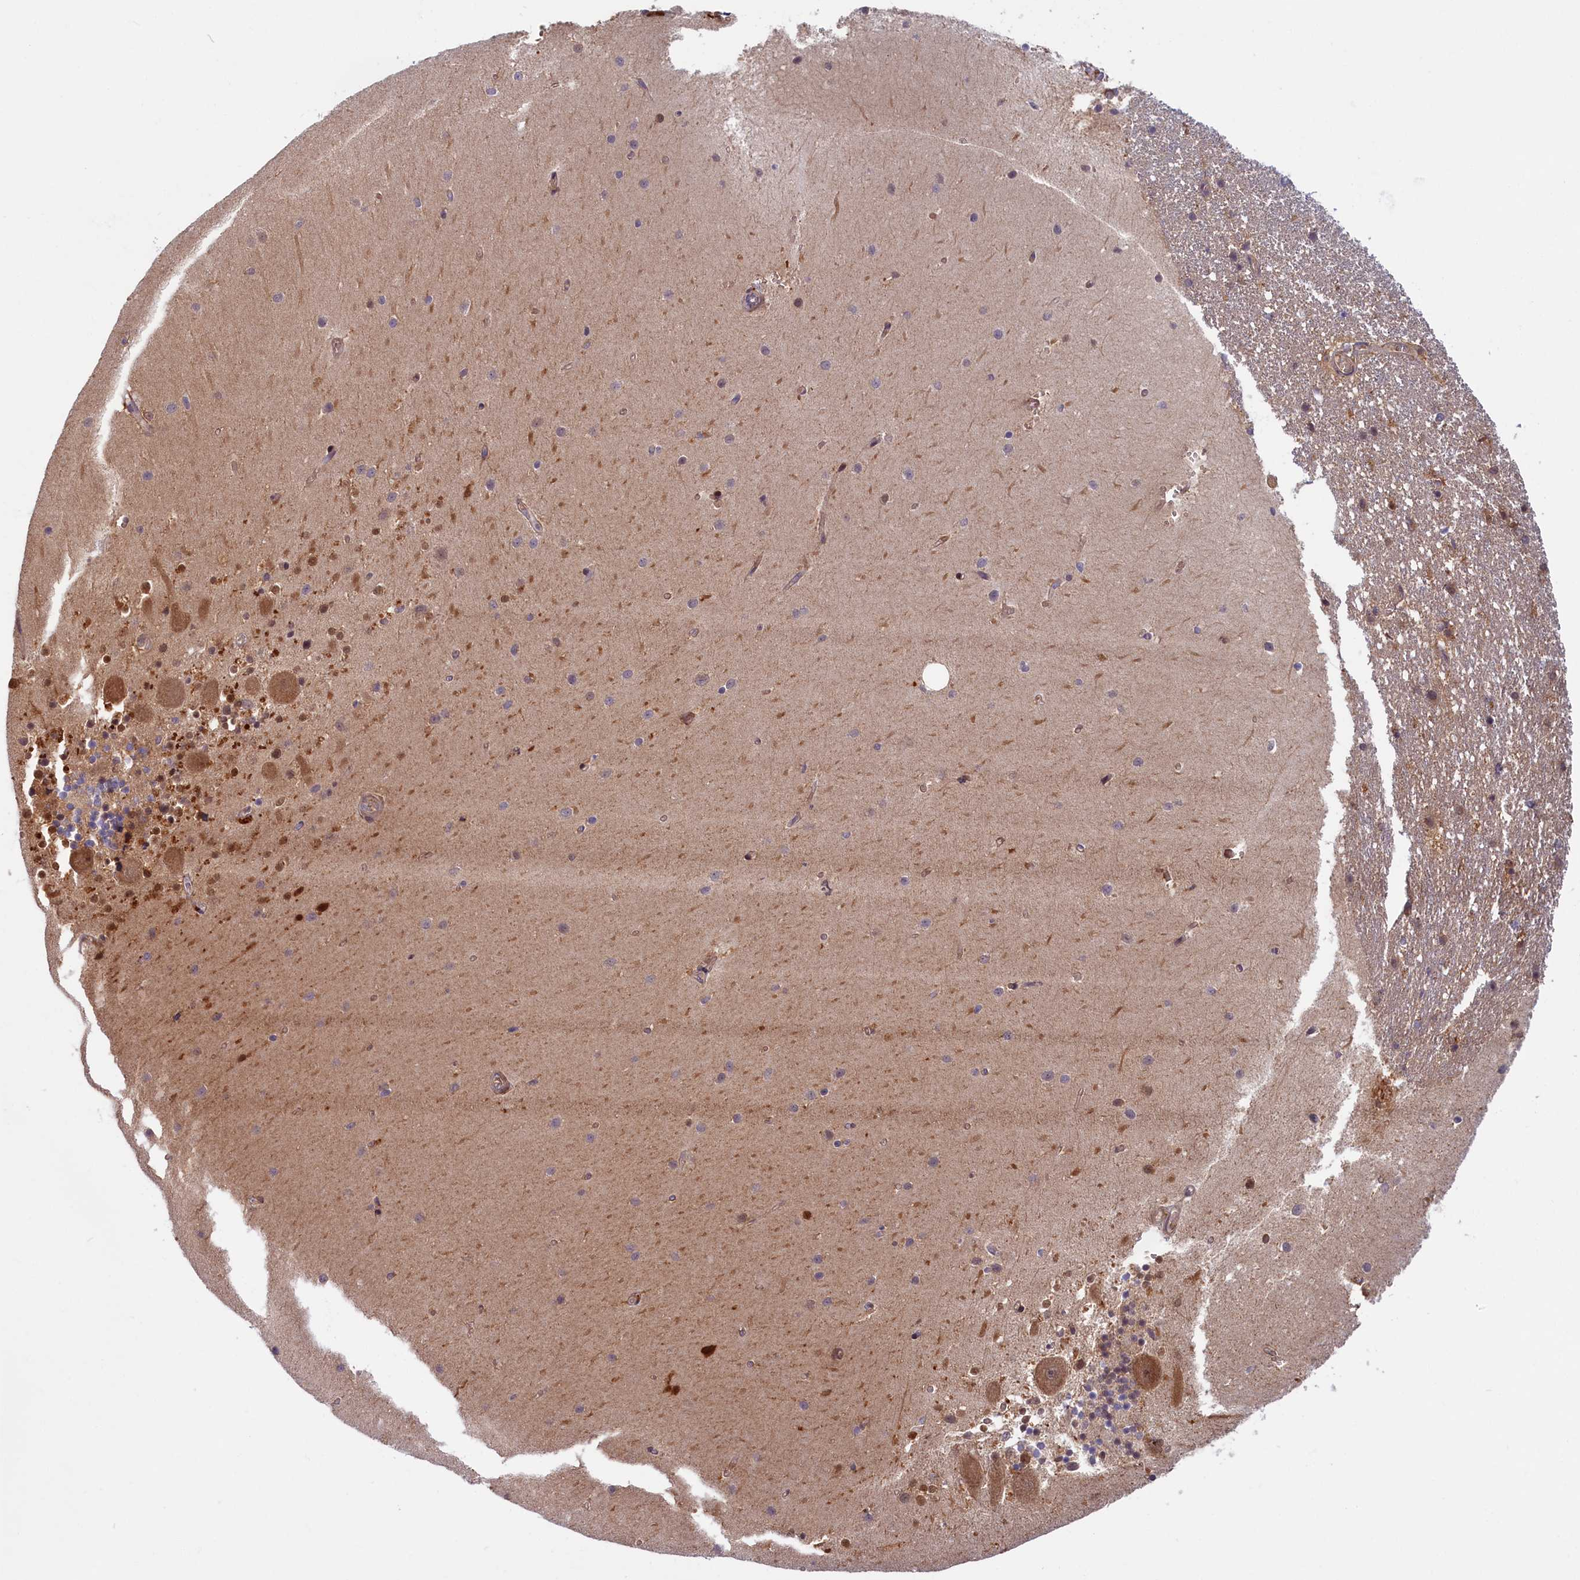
{"staining": {"intensity": "negative", "quantity": "none", "location": "none"}, "tissue": "cerebellum", "cell_type": "Cells in granular layer", "image_type": "normal", "snomed": [{"axis": "morphology", "description": "Normal tissue, NOS"}, {"axis": "topography", "description": "Cerebellum"}], "caption": "IHC image of benign cerebellum: human cerebellum stained with DAB (3,3'-diaminobenzidine) demonstrates no significant protein expression in cells in granular layer. The staining is performed using DAB brown chromogen with nuclei counter-stained in using hematoxylin.", "gene": "BLVRB", "patient": {"sex": "male", "age": 54}}